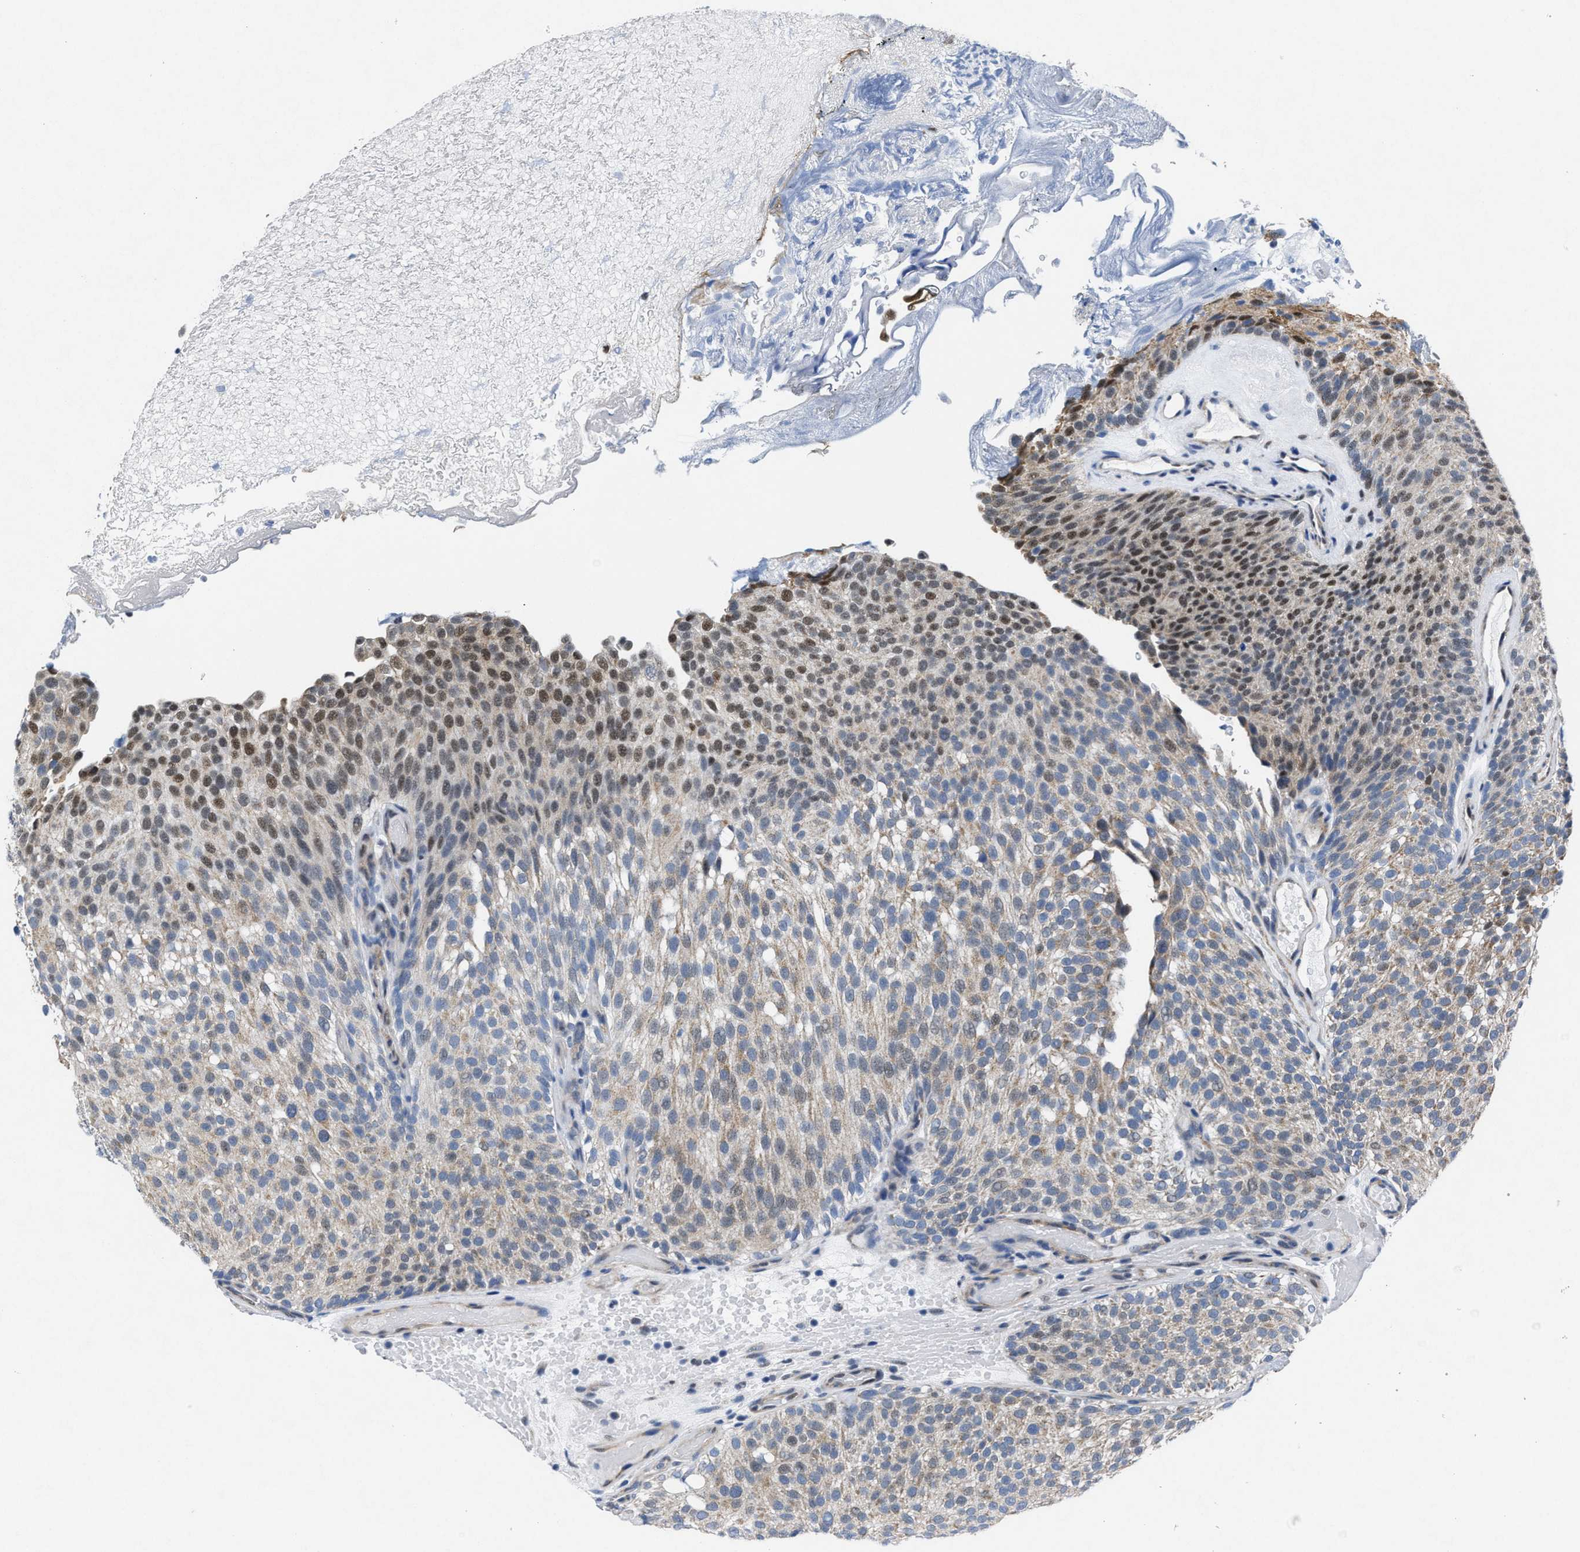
{"staining": {"intensity": "moderate", "quantity": "25%-75%", "location": "cytoplasmic/membranous,nuclear"}, "tissue": "urothelial cancer", "cell_type": "Tumor cells", "image_type": "cancer", "snomed": [{"axis": "morphology", "description": "Urothelial carcinoma, Low grade"}, {"axis": "topography", "description": "Urinary bladder"}], "caption": "Human urothelial cancer stained with a brown dye exhibits moderate cytoplasmic/membranous and nuclear positive positivity in approximately 25%-75% of tumor cells.", "gene": "ID3", "patient": {"sex": "male", "age": 78}}